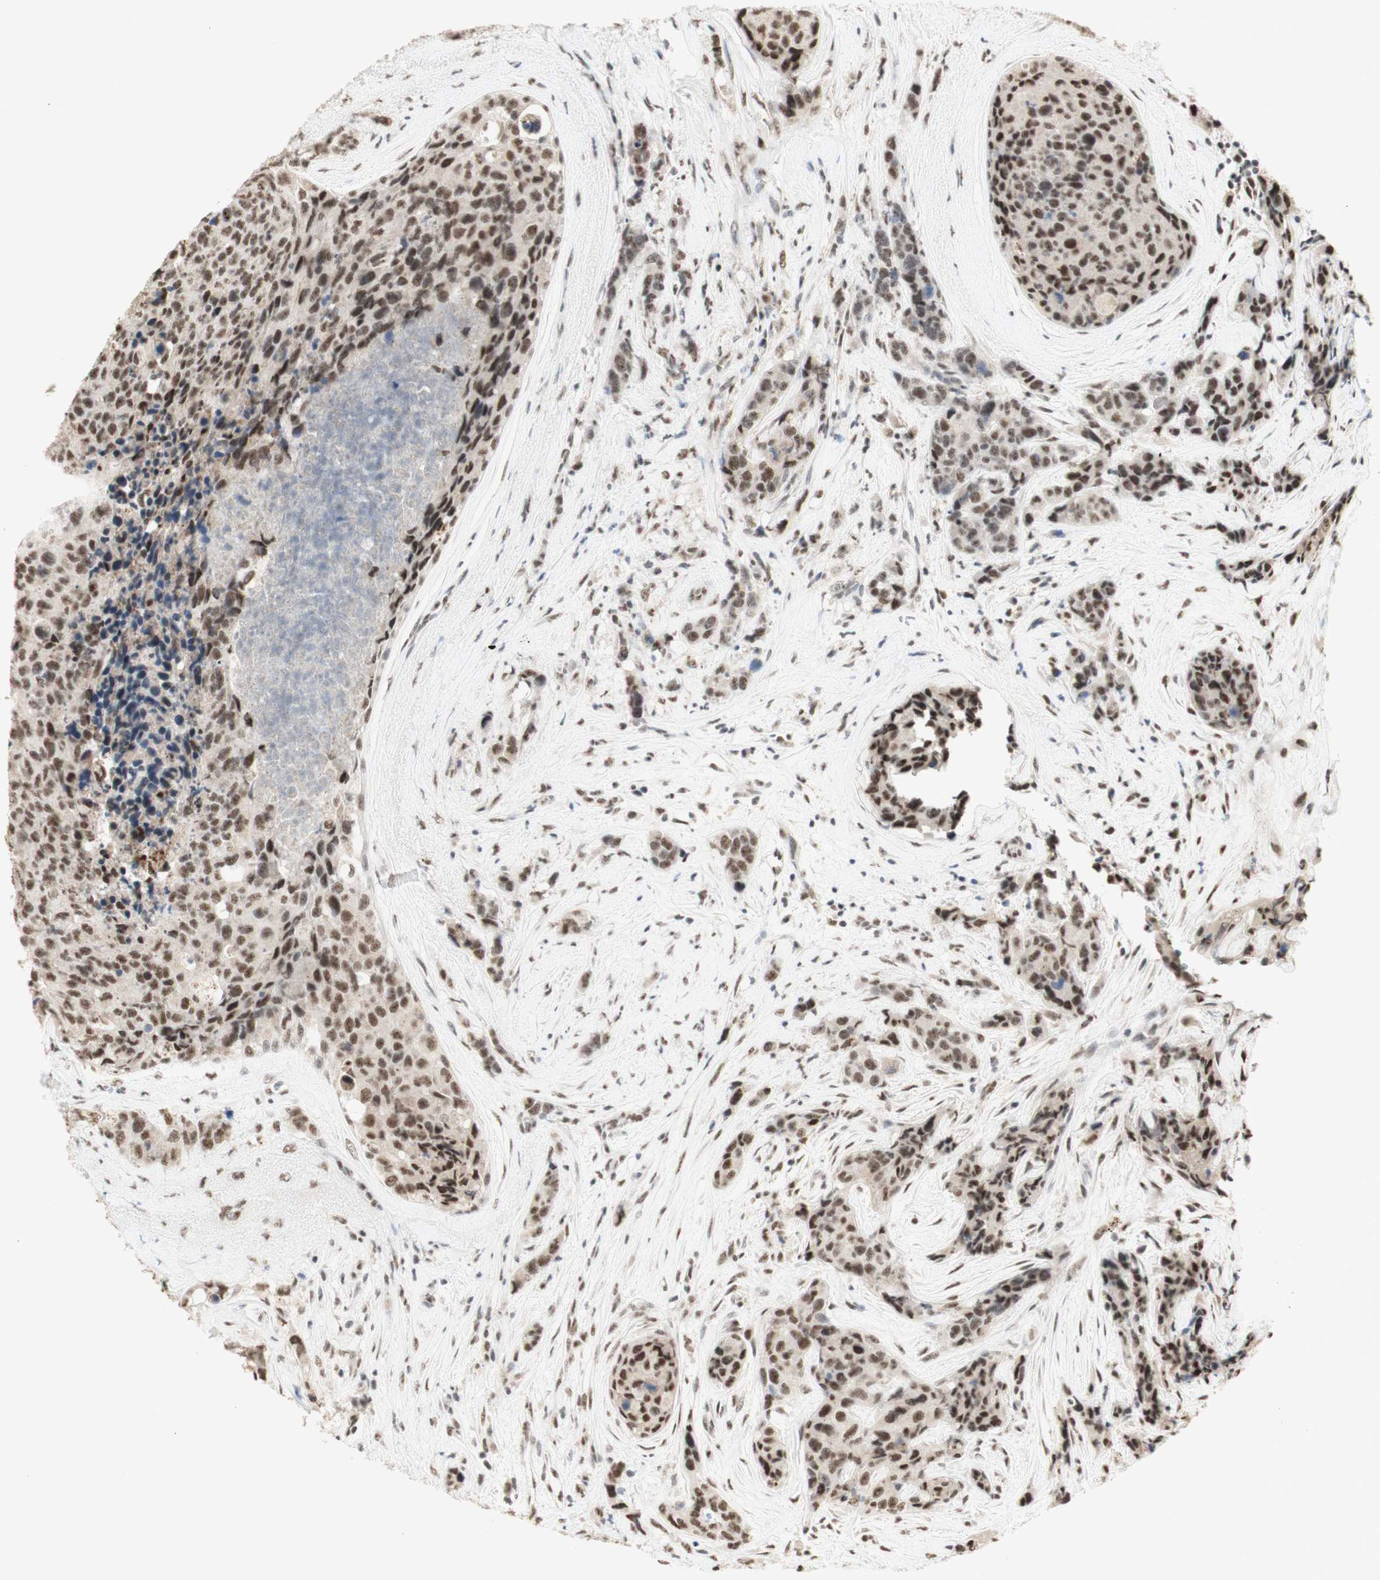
{"staining": {"intensity": "moderate", "quantity": ">75%", "location": "nuclear"}, "tissue": "breast cancer", "cell_type": "Tumor cells", "image_type": "cancer", "snomed": [{"axis": "morphology", "description": "Lobular carcinoma"}, {"axis": "topography", "description": "Breast"}], "caption": "Immunohistochemical staining of breast cancer reveals medium levels of moderate nuclear staining in about >75% of tumor cells.", "gene": "SNRPB", "patient": {"sex": "female", "age": 59}}